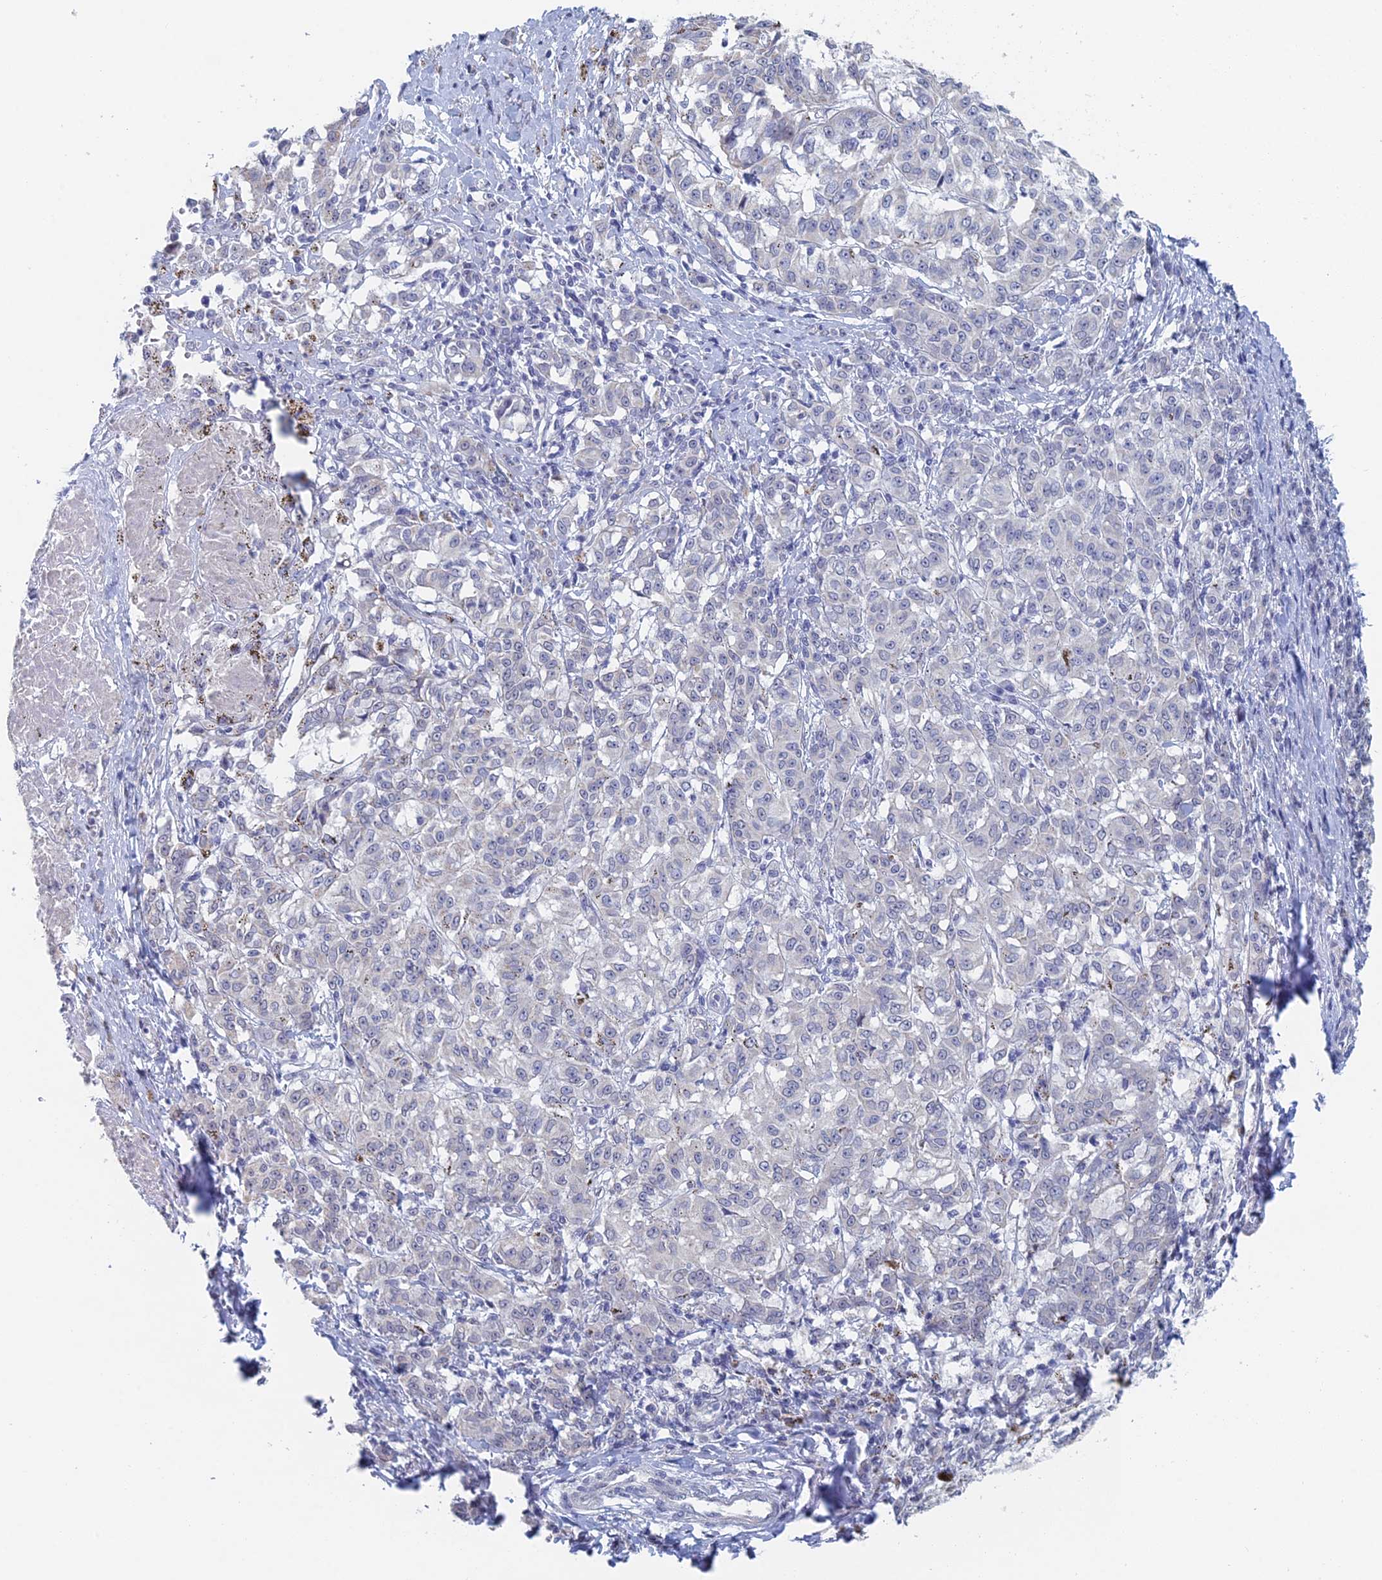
{"staining": {"intensity": "negative", "quantity": "none", "location": "none"}, "tissue": "melanoma", "cell_type": "Tumor cells", "image_type": "cancer", "snomed": [{"axis": "morphology", "description": "Malignant melanoma, NOS"}, {"axis": "topography", "description": "Skin"}], "caption": "Immunohistochemistry photomicrograph of neoplastic tissue: human malignant melanoma stained with DAB (3,3'-diaminobenzidine) exhibits no significant protein positivity in tumor cells.", "gene": "GMNC", "patient": {"sex": "female", "age": 72}}